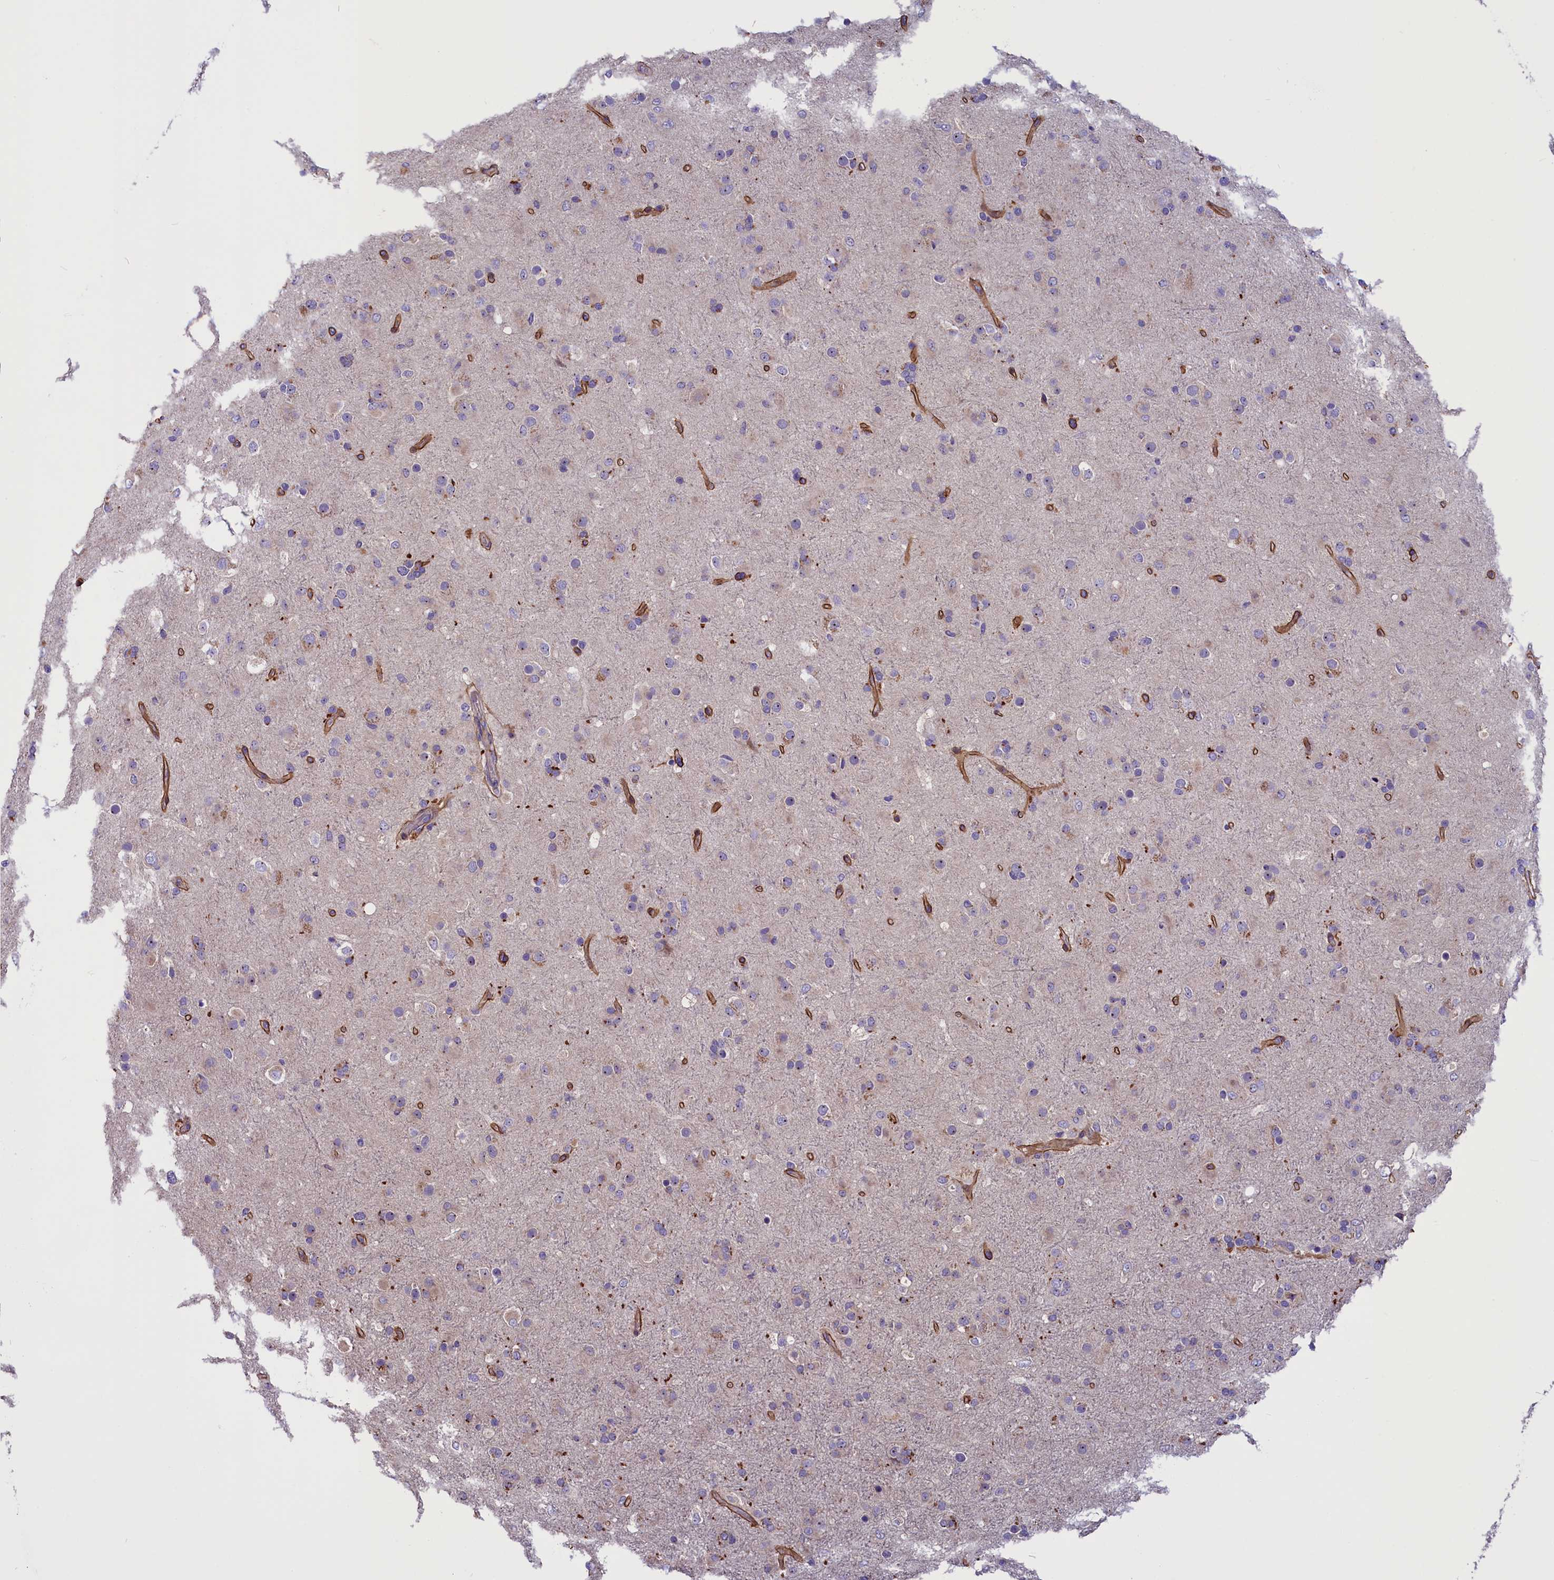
{"staining": {"intensity": "negative", "quantity": "none", "location": "none"}, "tissue": "glioma", "cell_type": "Tumor cells", "image_type": "cancer", "snomed": [{"axis": "morphology", "description": "Glioma, malignant, Low grade"}, {"axis": "topography", "description": "Brain"}], "caption": "Tumor cells are negative for brown protein staining in glioma.", "gene": "FRY", "patient": {"sex": "male", "age": 65}}